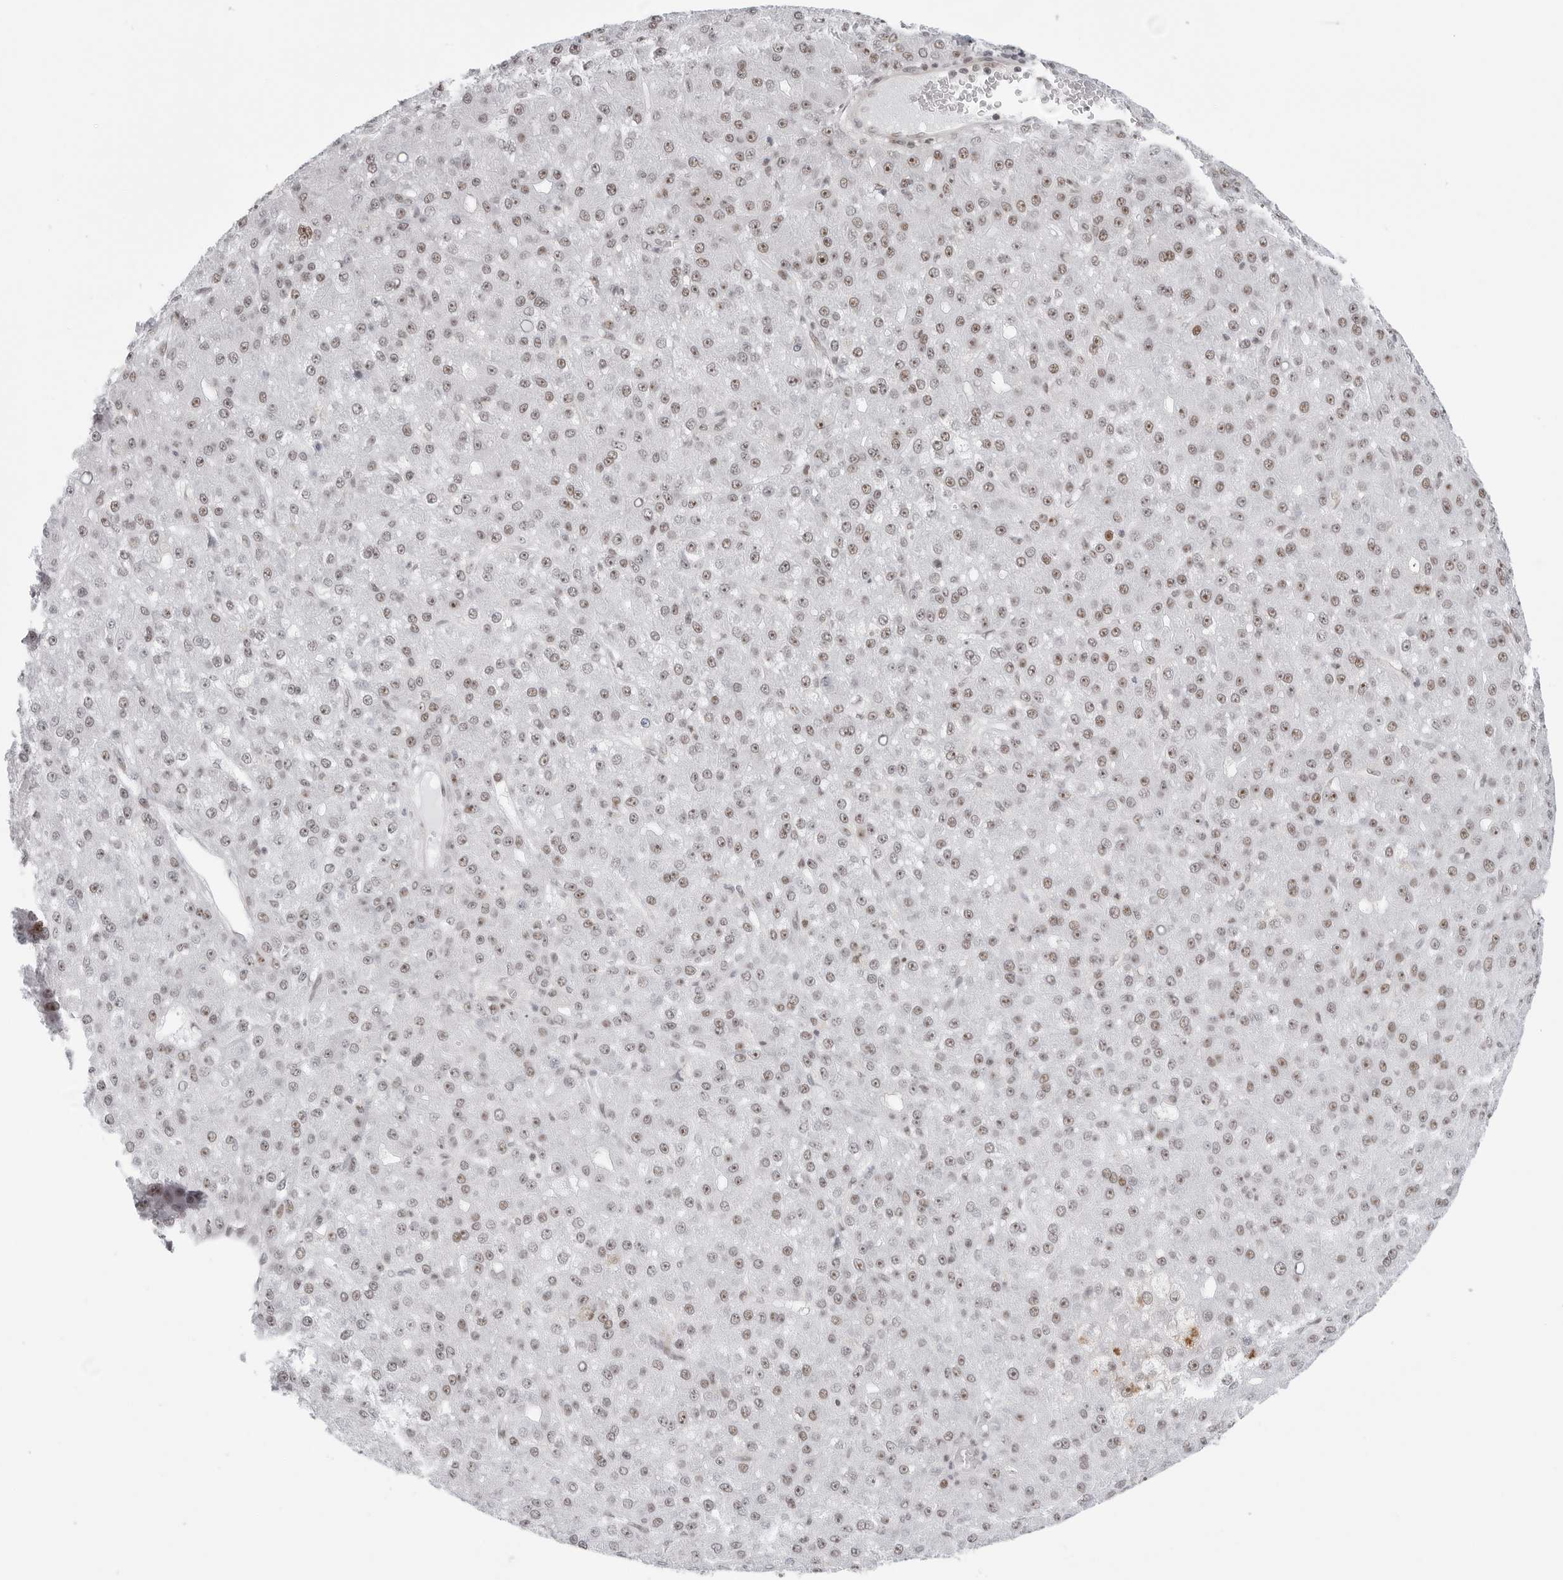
{"staining": {"intensity": "weak", "quantity": "25%-75%", "location": "nuclear"}, "tissue": "liver cancer", "cell_type": "Tumor cells", "image_type": "cancer", "snomed": [{"axis": "morphology", "description": "Carcinoma, Hepatocellular, NOS"}, {"axis": "topography", "description": "Liver"}], "caption": "Liver cancer (hepatocellular carcinoma) stained with a protein marker demonstrates weak staining in tumor cells.", "gene": "C1orf162", "patient": {"sex": "male", "age": 67}}